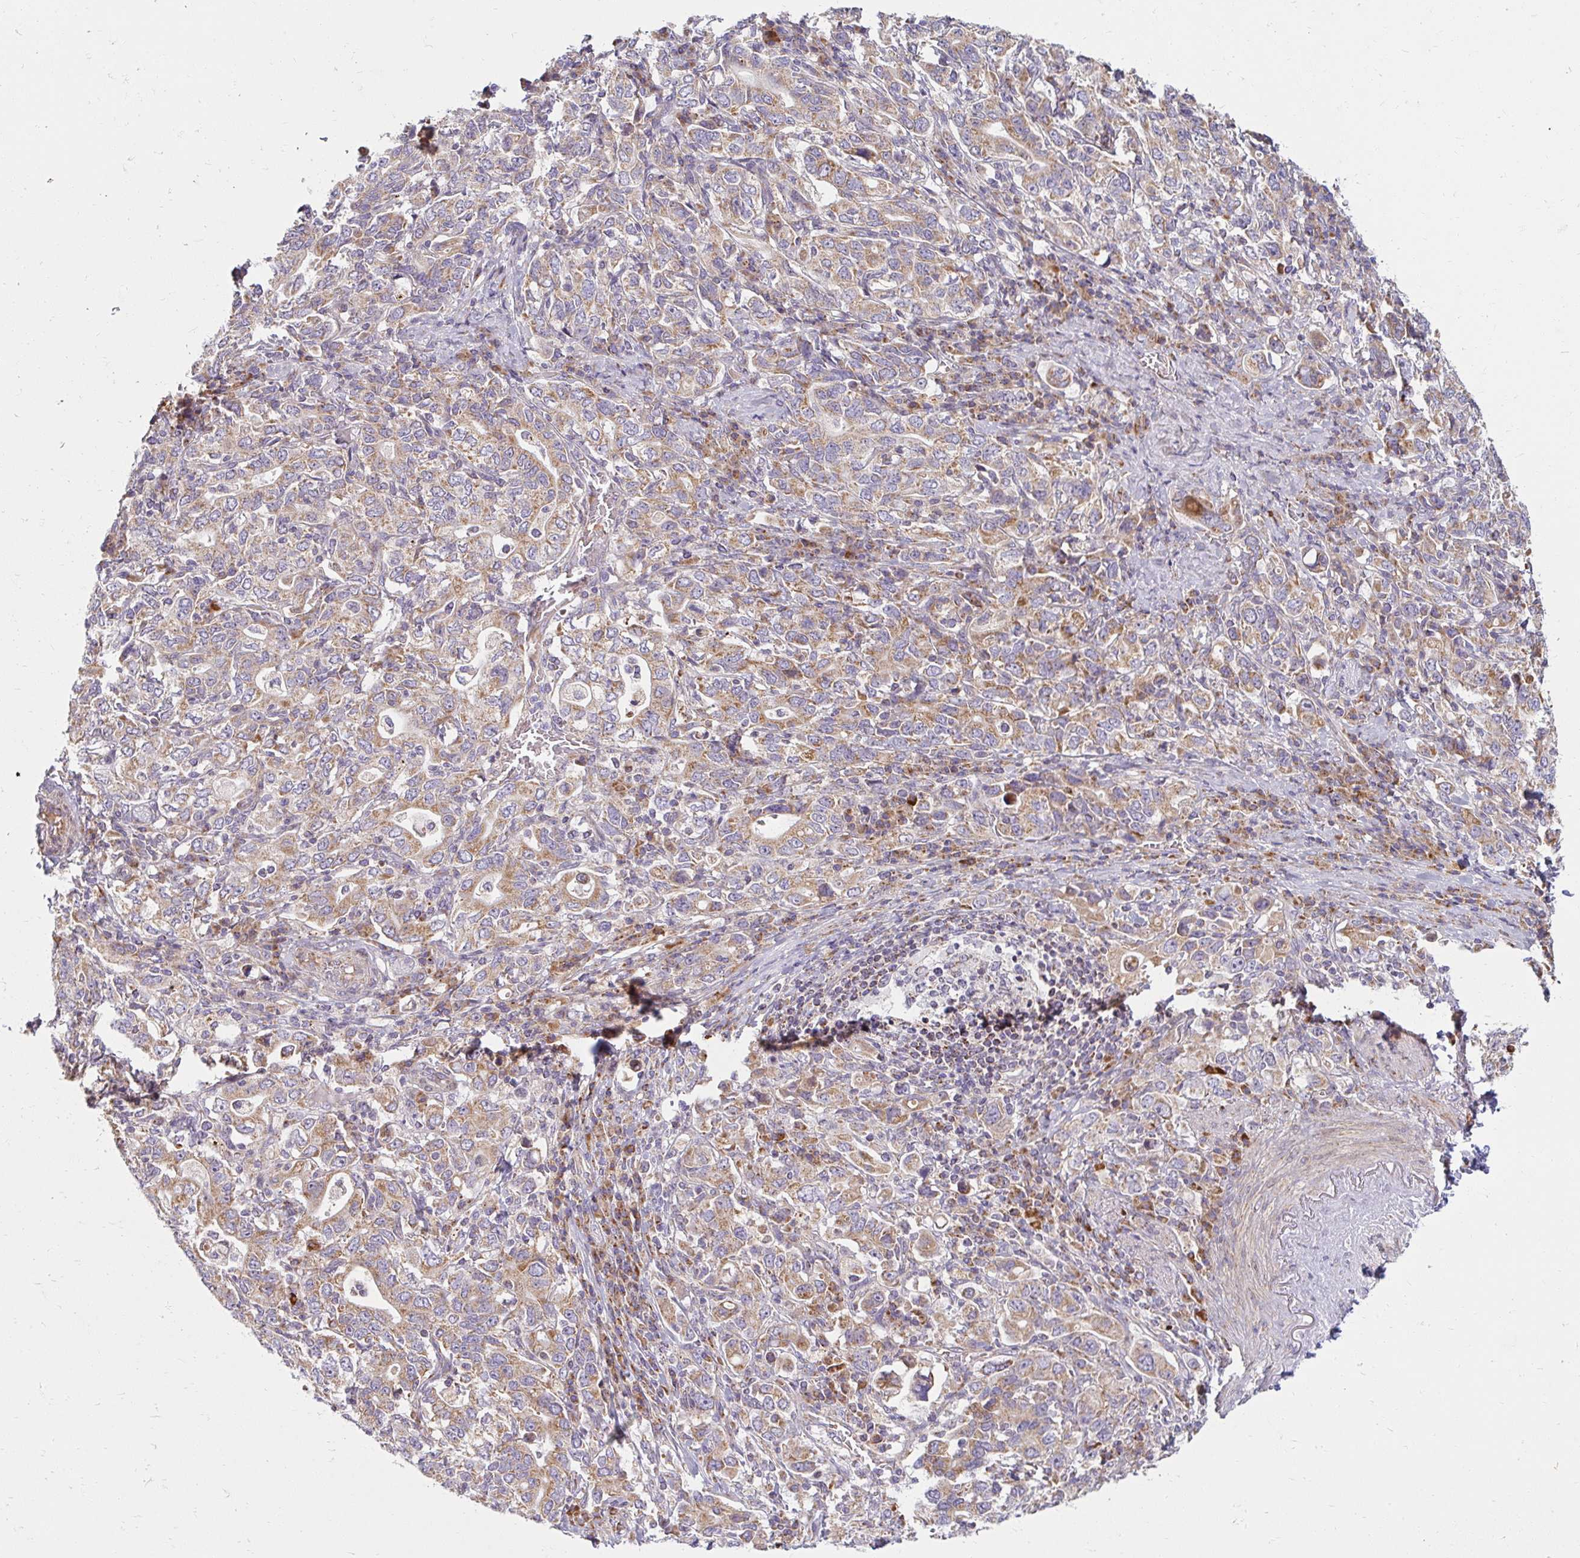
{"staining": {"intensity": "weak", "quantity": ">75%", "location": "cytoplasmic/membranous"}, "tissue": "stomach cancer", "cell_type": "Tumor cells", "image_type": "cancer", "snomed": [{"axis": "morphology", "description": "Adenocarcinoma, NOS"}, {"axis": "topography", "description": "Stomach, upper"}, {"axis": "topography", "description": "Stomach"}], "caption": "Adenocarcinoma (stomach) tissue reveals weak cytoplasmic/membranous staining in about >75% of tumor cells The staining was performed using DAB (3,3'-diaminobenzidine), with brown indicating positive protein expression. Nuclei are stained blue with hematoxylin.", "gene": "SKP2", "patient": {"sex": "male", "age": 62}}